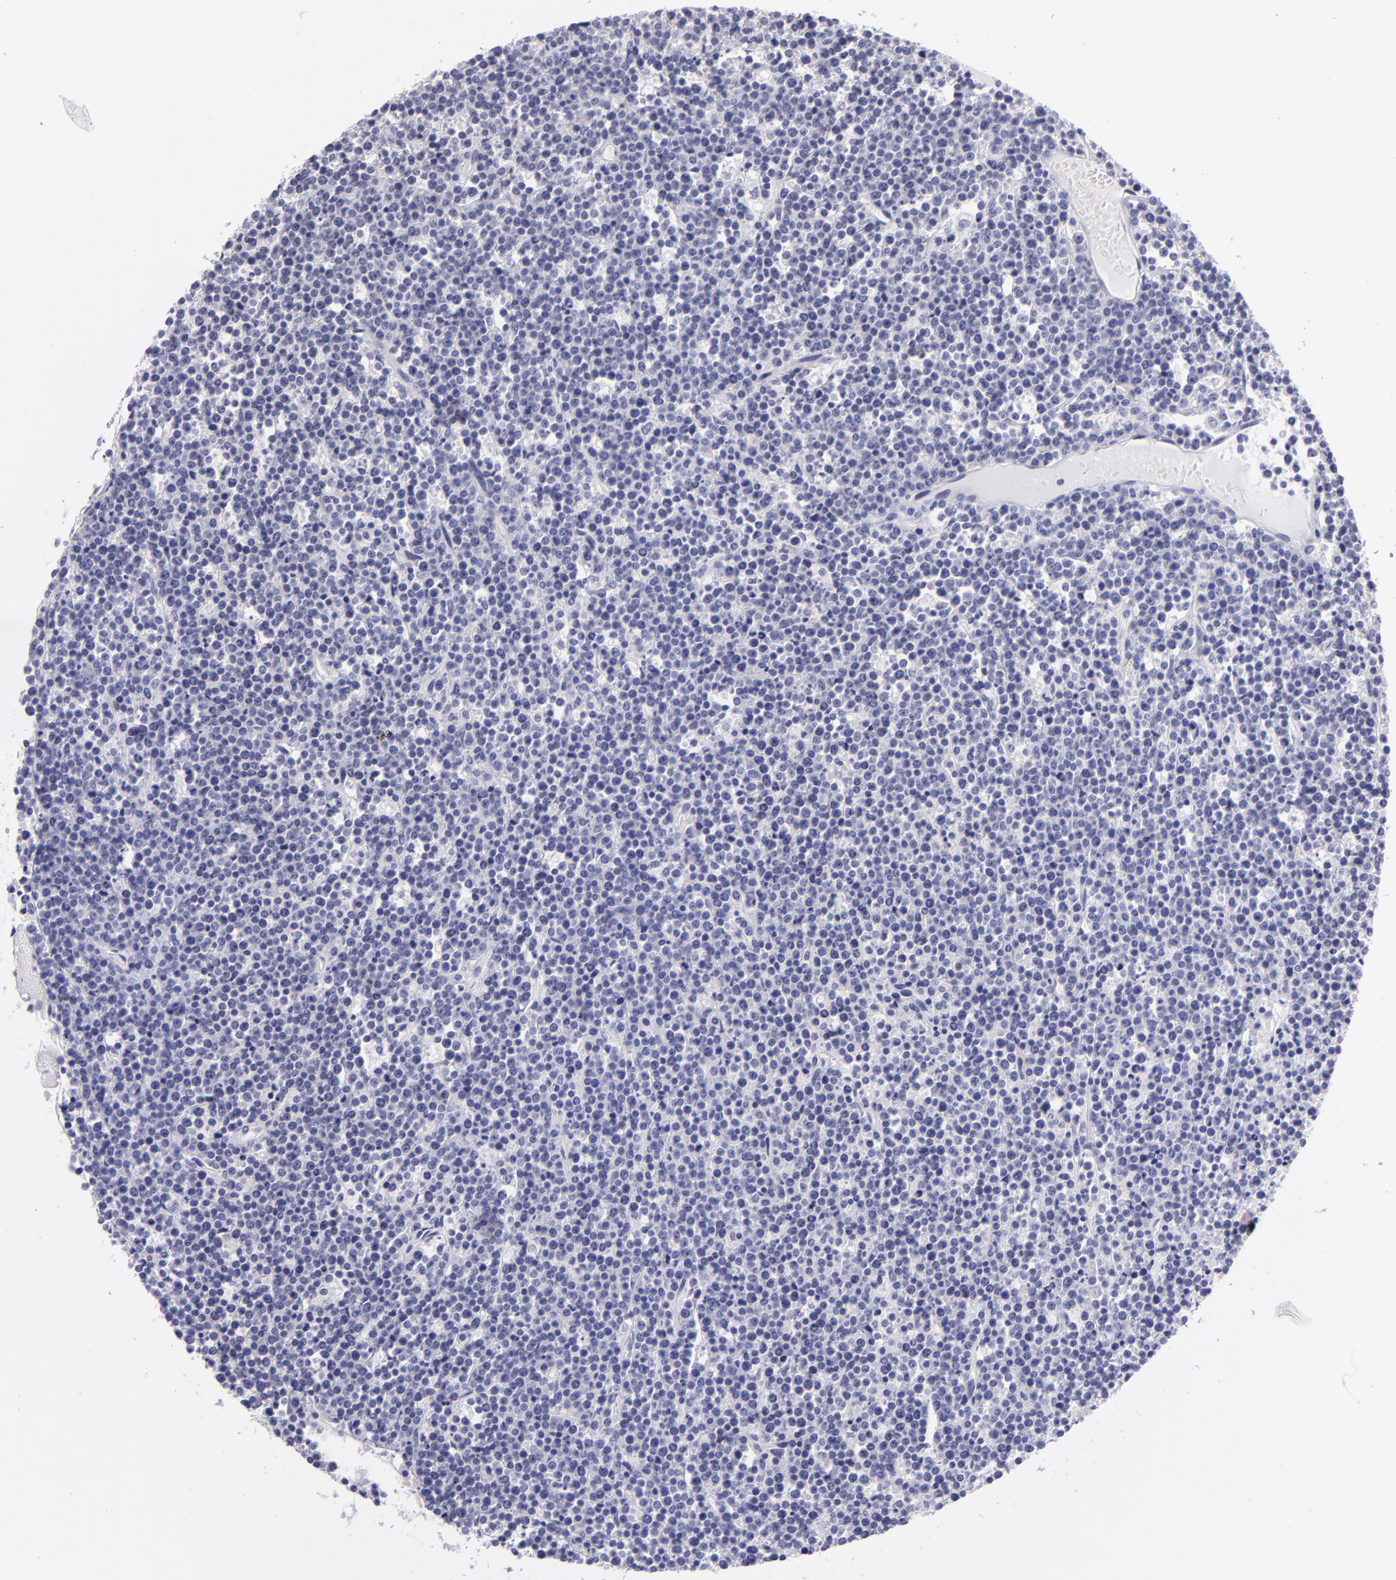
{"staining": {"intensity": "negative", "quantity": "none", "location": "none"}, "tissue": "lymphoma", "cell_type": "Tumor cells", "image_type": "cancer", "snomed": [{"axis": "morphology", "description": "Malignant lymphoma, non-Hodgkin's type, High grade"}, {"axis": "topography", "description": "Ovary"}], "caption": "High-grade malignant lymphoma, non-Hodgkin's type was stained to show a protein in brown. There is no significant expression in tumor cells.", "gene": "CDH3", "patient": {"sex": "female", "age": 56}}